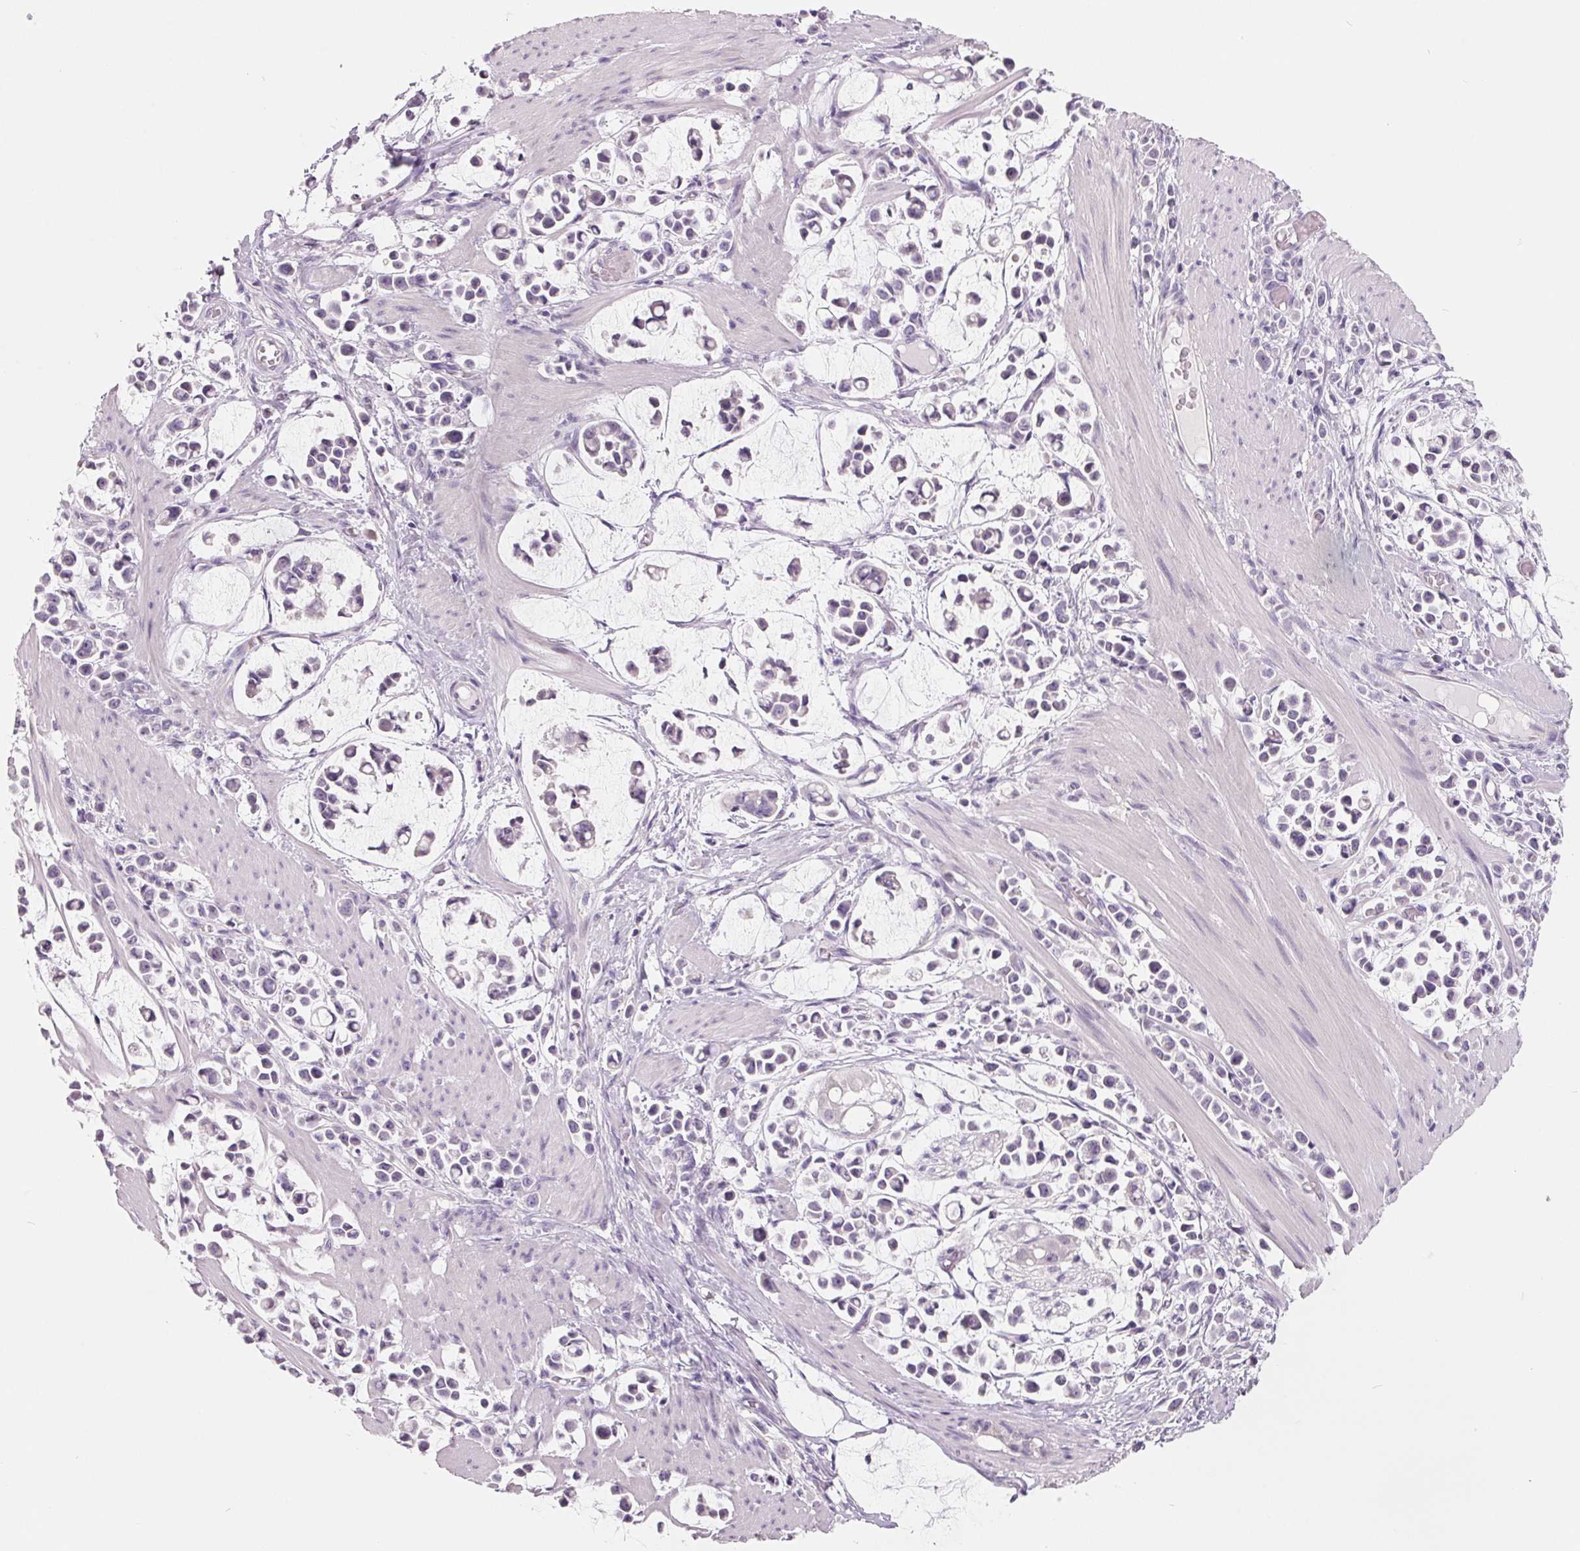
{"staining": {"intensity": "negative", "quantity": "none", "location": "none"}, "tissue": "stomach cancer", "cell_type": "Tumor cells", "image_type": "cancer", "snomed": [{"axis": "morphology", "description": "Adenocarcinoma, NOS"}, {"axis": "topography", "description": "Stomach"}], "caption": "The image demonstrates no staining of tumor cells in stomach cancer (adenocarcinoma).", "gene": "FTCD", "patient": {"sex": "male", "age": 82}}